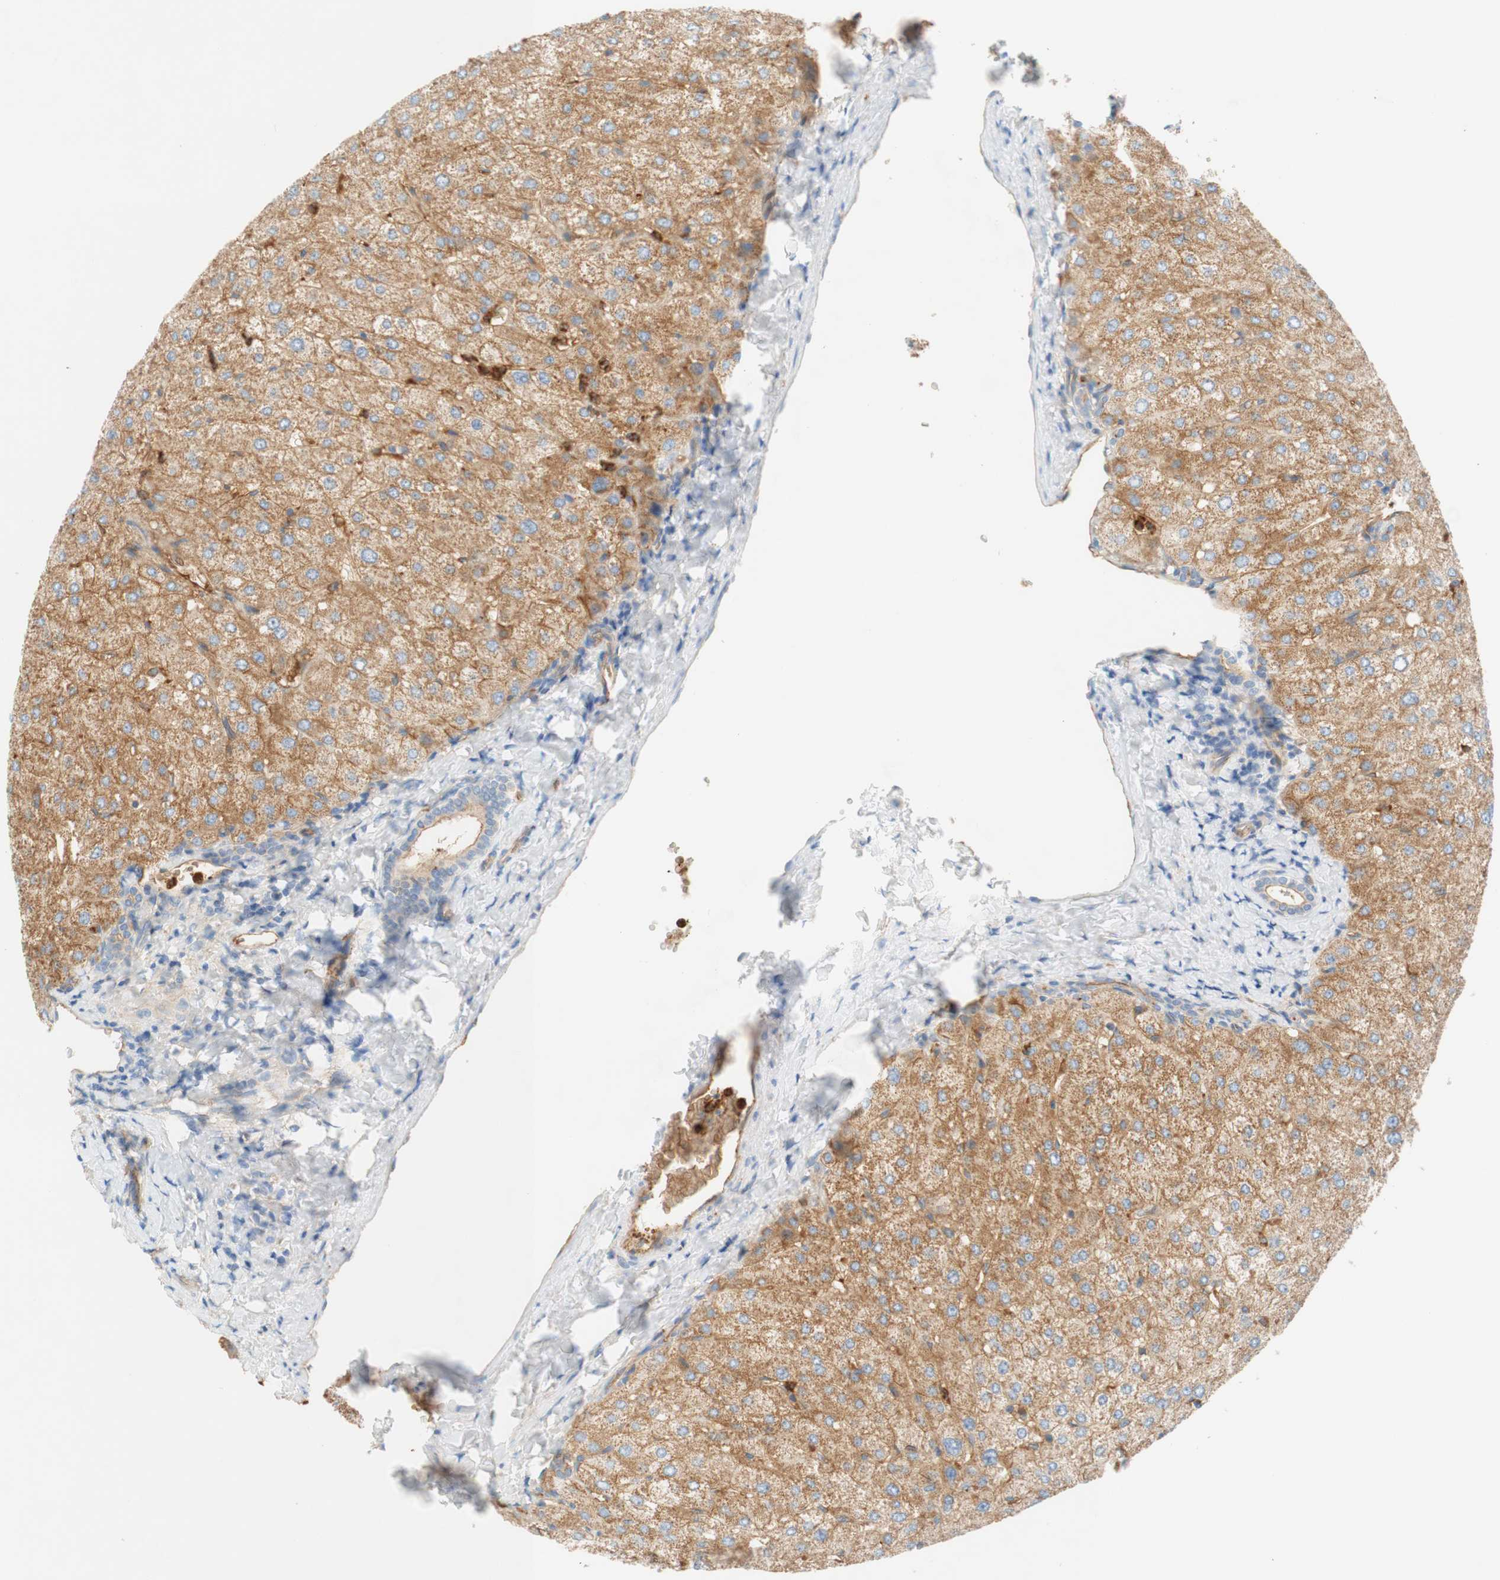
{"staining": {"intensity": "weak", "quantity": "<25%", "location": "cytoplasmic/membranous"}, "tissue": "liver", "cell_type": "Cholangiocytes", "image_type": "normal", "snomed": [{"axis": "morphology", "description": "Normal tissue, NOS"}, {"axis": "topography", "description": "Liver"}], "caption": "Human liver stained for a protein using IHC displays no expression in cholangiocytes.", "gene": "STOM", "patient": {"sex": "male", "age": 55}}